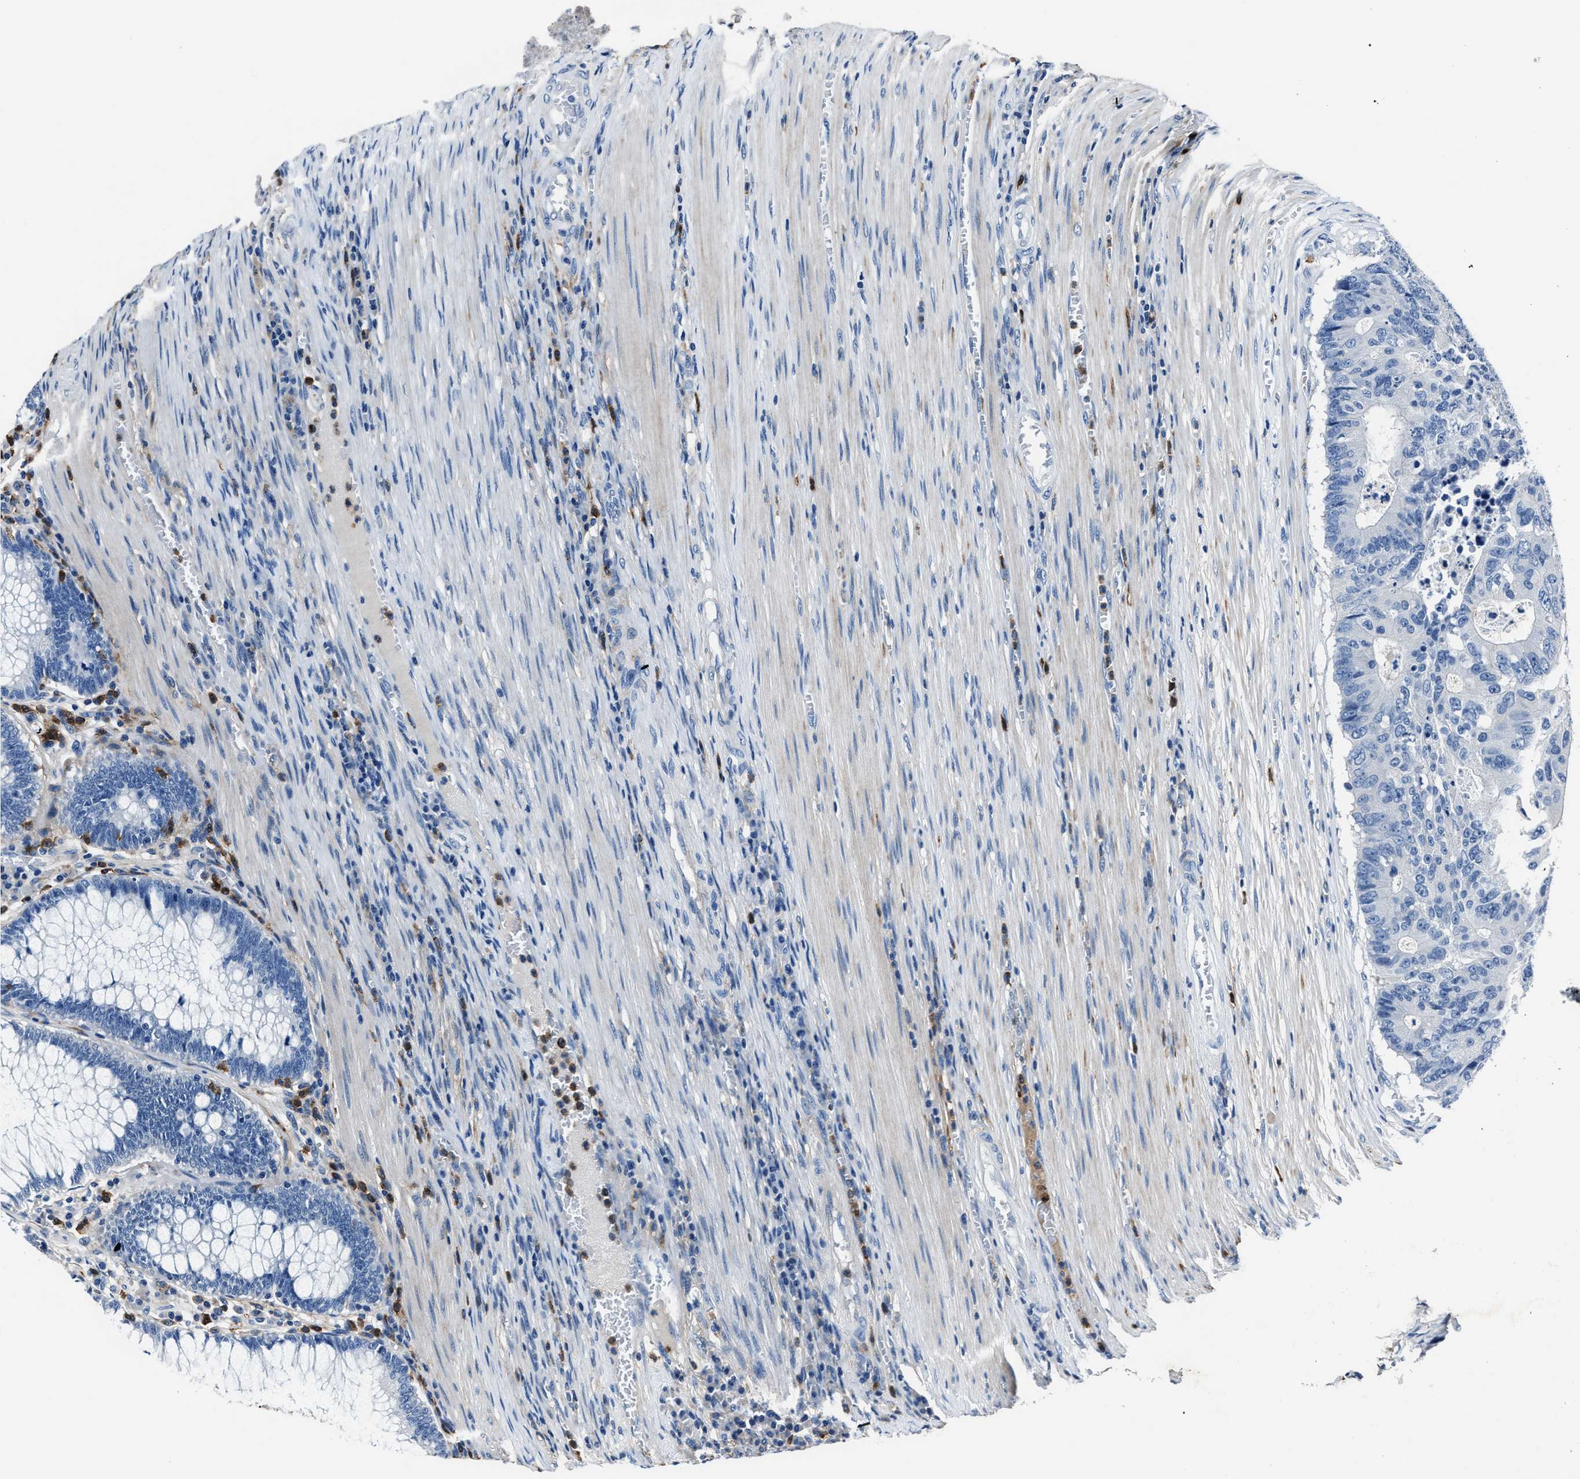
{"staining": {"intensity": "negative", "quantity": "none", "location": "none"}, "tissue": "colorectal cancer", "cell_type": "Tumor cells", "image_type": "cancer", "snomed": [{"axis": "morphology", "description": "Adenocarcinoma, NOS"}, {"axis": "topography", "description": "Colon"}], "caption": "This is a histopathology image of IHC staining of colorectal cancer, which shows no expression in tumor cells. Brightfield microscopy of immunohistochemistry (IHC) stained with DAB (3,3'-diaminobenzidine) (brown) and hematoxylin (blue), captured at high magnification.", "gene": "FGL2", "patient": {"sex": "male", "age": 87}}